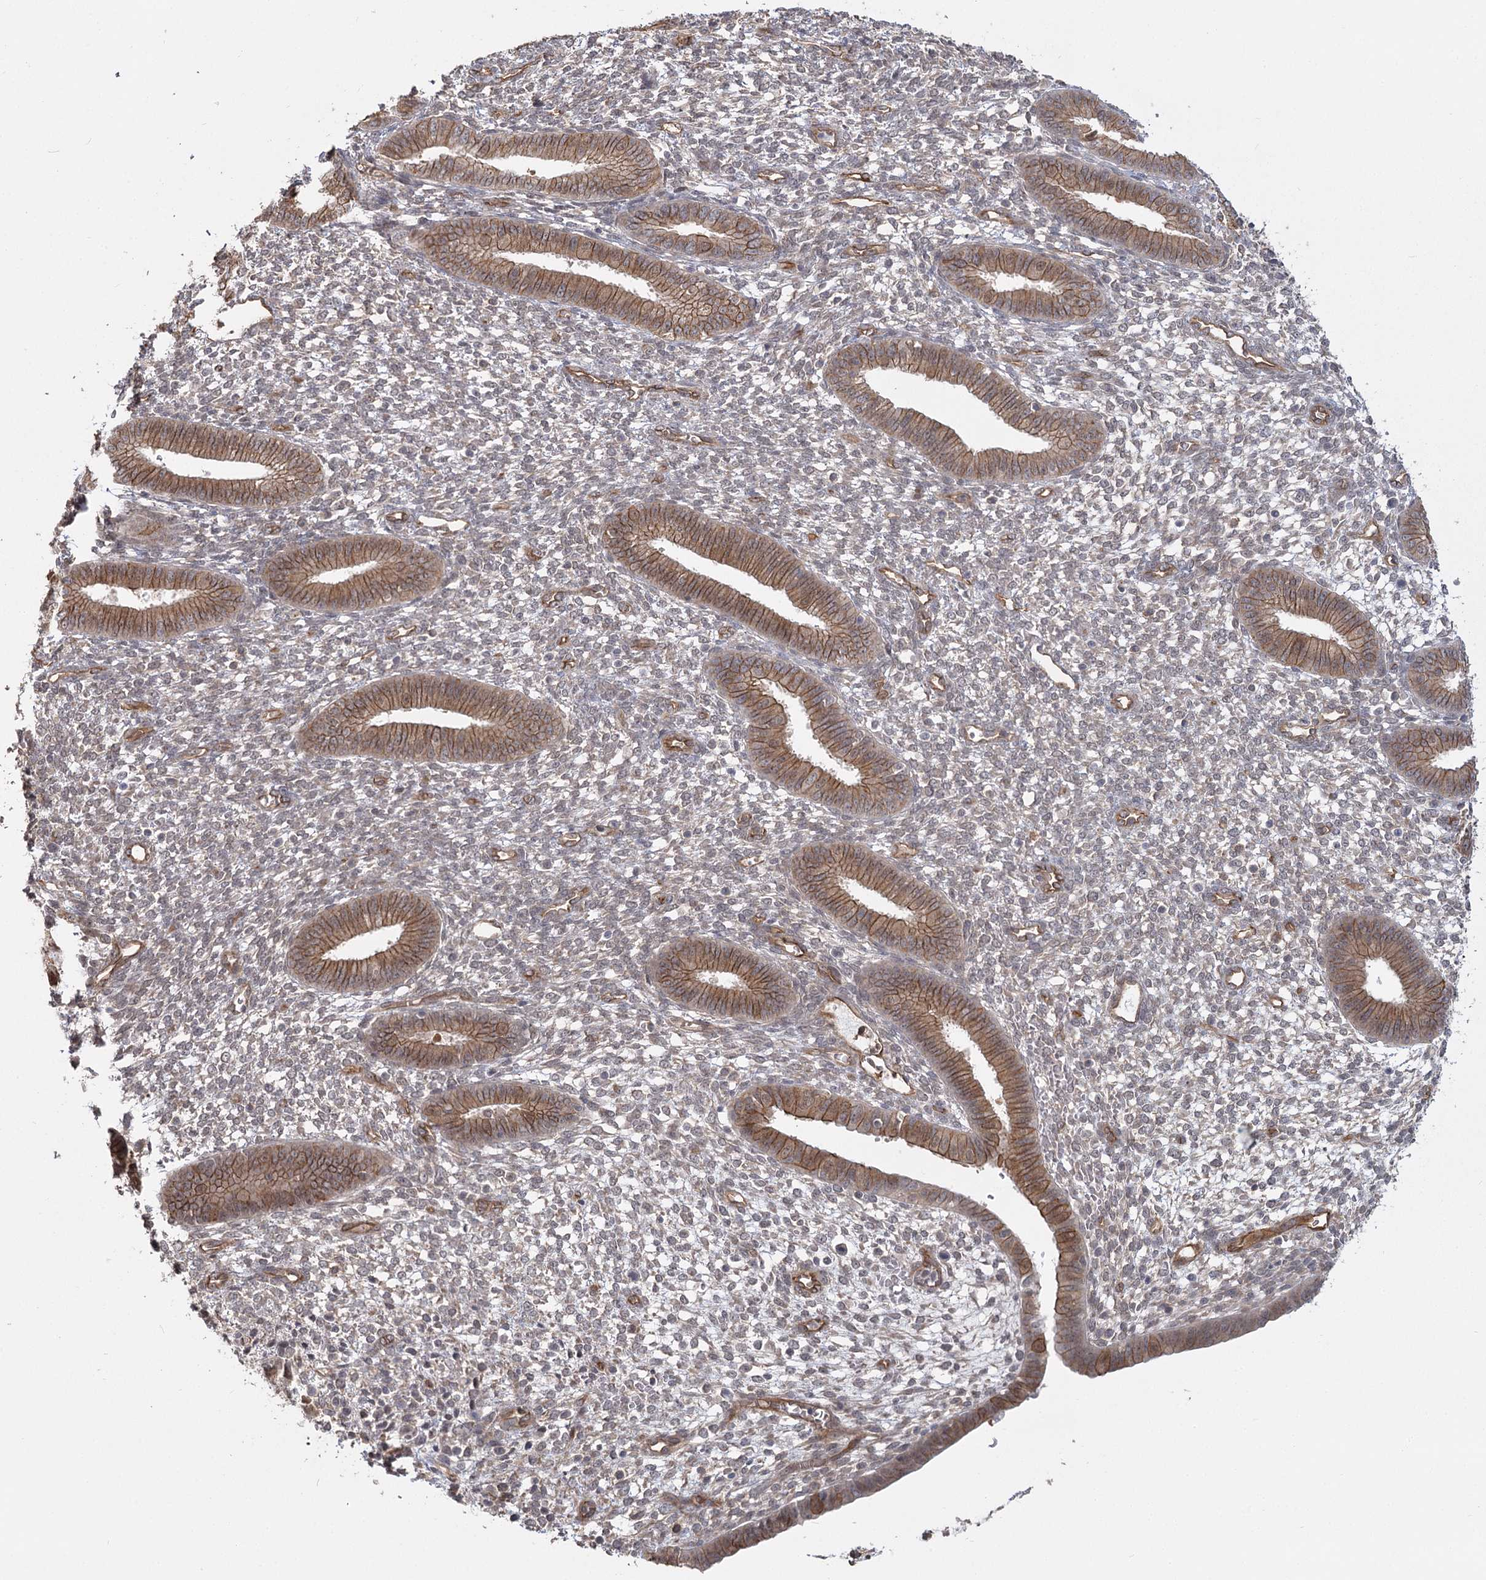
{"staining": {"intensity": "moderate", "quantity": "<25%", "location": "cytoplasmic/membranous"}, "tissue": "endometrium", "cell_type": "Cells in endometrial stroma", "image_type": "normal", "snomed": [{"axis": "morphology", "description": "Normal tissue, NOS"}, {"axis": "topography", "description": "Endometrium"}], "caption": "Immunohistochemical staining of normal endometrium reveals moderate cytoplasmic/membranous protein positivity in approximately <25% of cells in endometrial stroma. The staining was performed using DAB (3,3'-diaminobenzidine), with brown indicating positive protein expression. Nuclei are stained blue with hematoxylin.", "gene": "RPP14", "patient": {"sex": "female", "age": 46}}